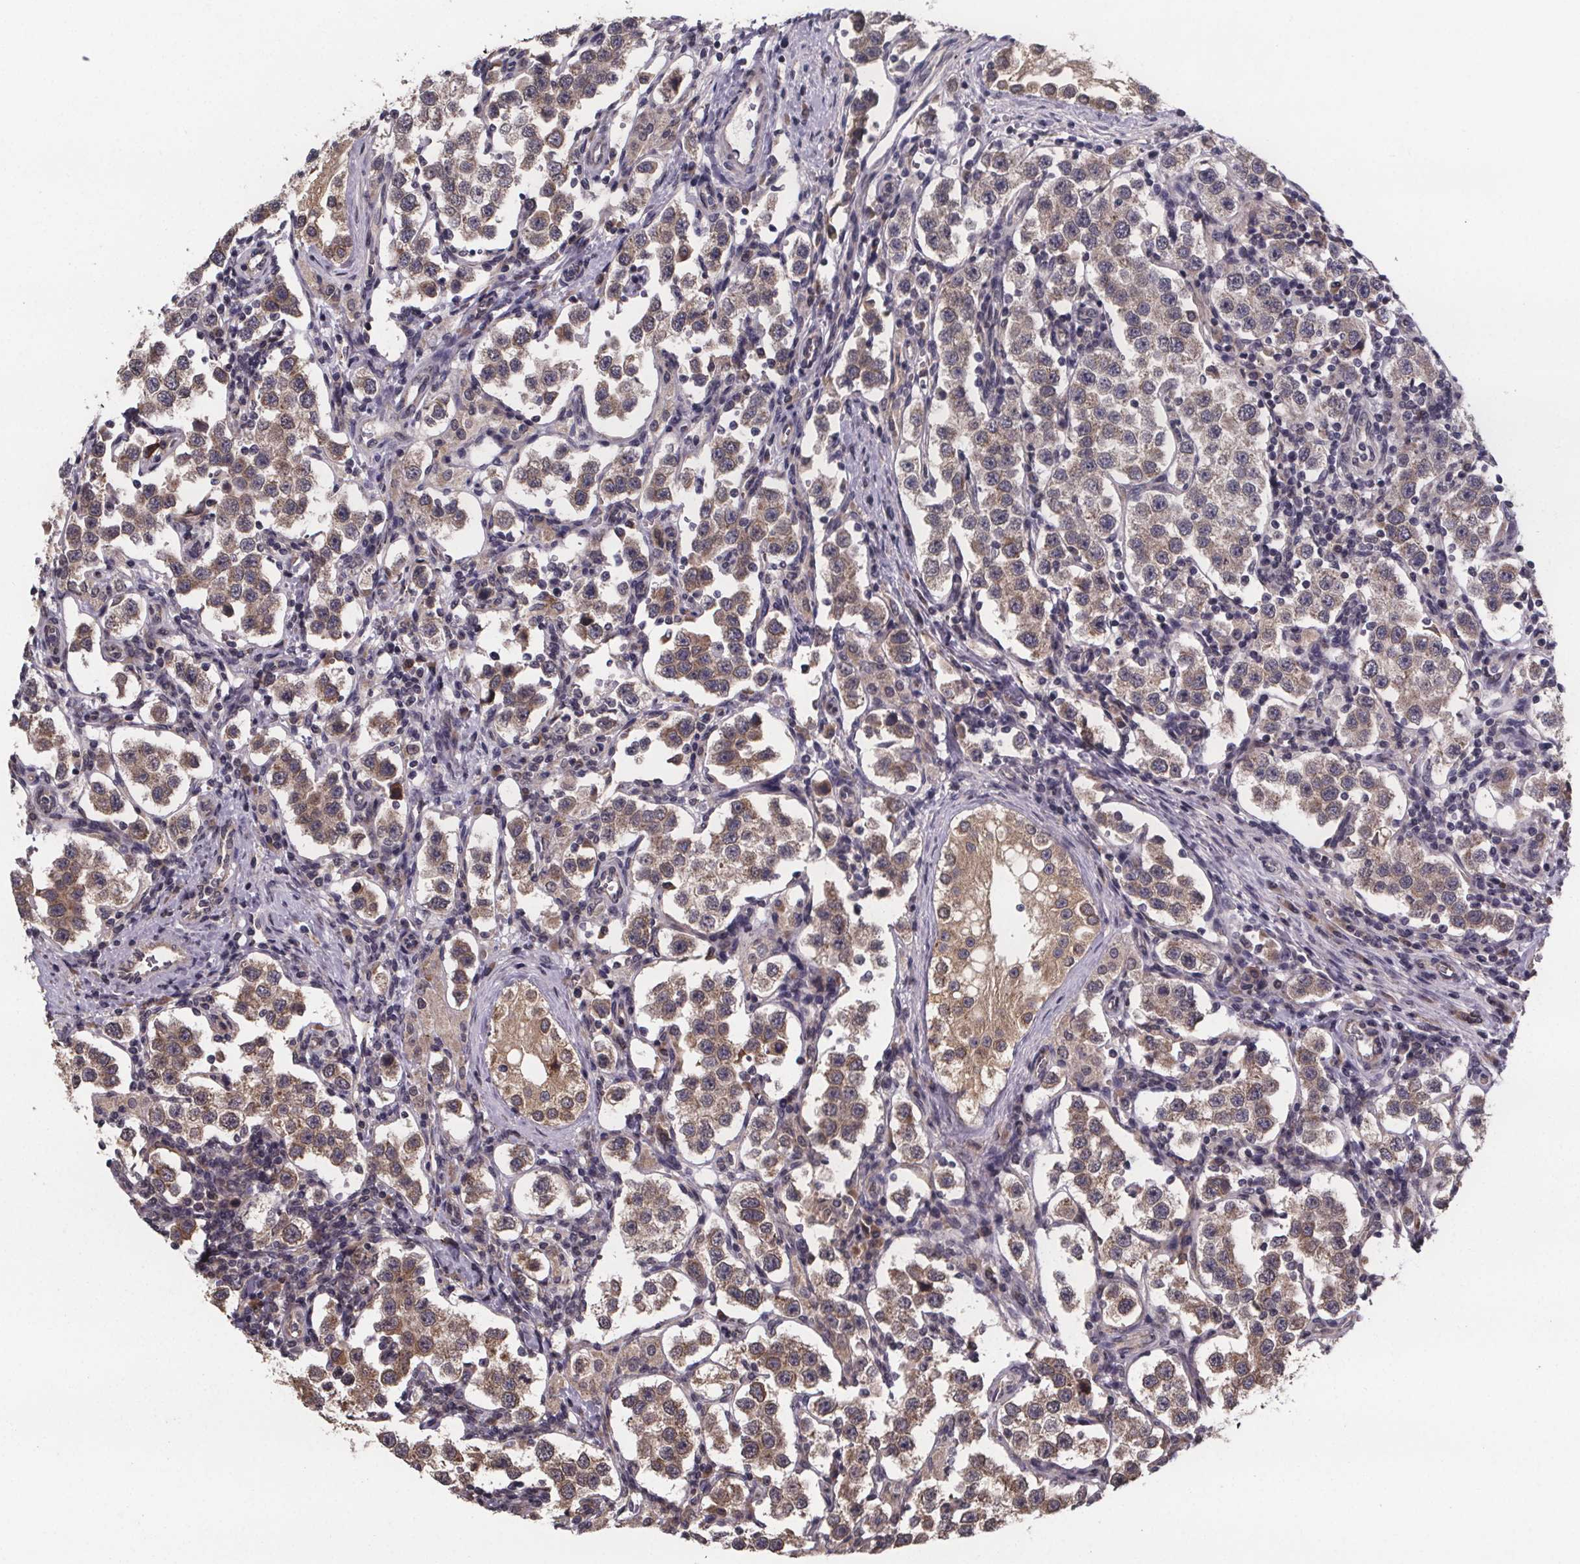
{"staining": {"intensity": "moderate", "quantity": ">75%", "location": "cytoplasmic/membranous"}, "tissue": "testis cancer", "cell_type": "Tumor cells", "image_type": "cancer", "snomed": [{"axis": "morphology", "description": "Seminoma, NOS"}, {"axis": "topography", "description": "Testis"}], "caption": "Protein positivity by IHC shows moderate cytoplasmic/membranous expression in approximately >75% of tumor cells in testis seminoma.", "gene": "SAT1", "patient": {"sex": "male", "age": 37}}